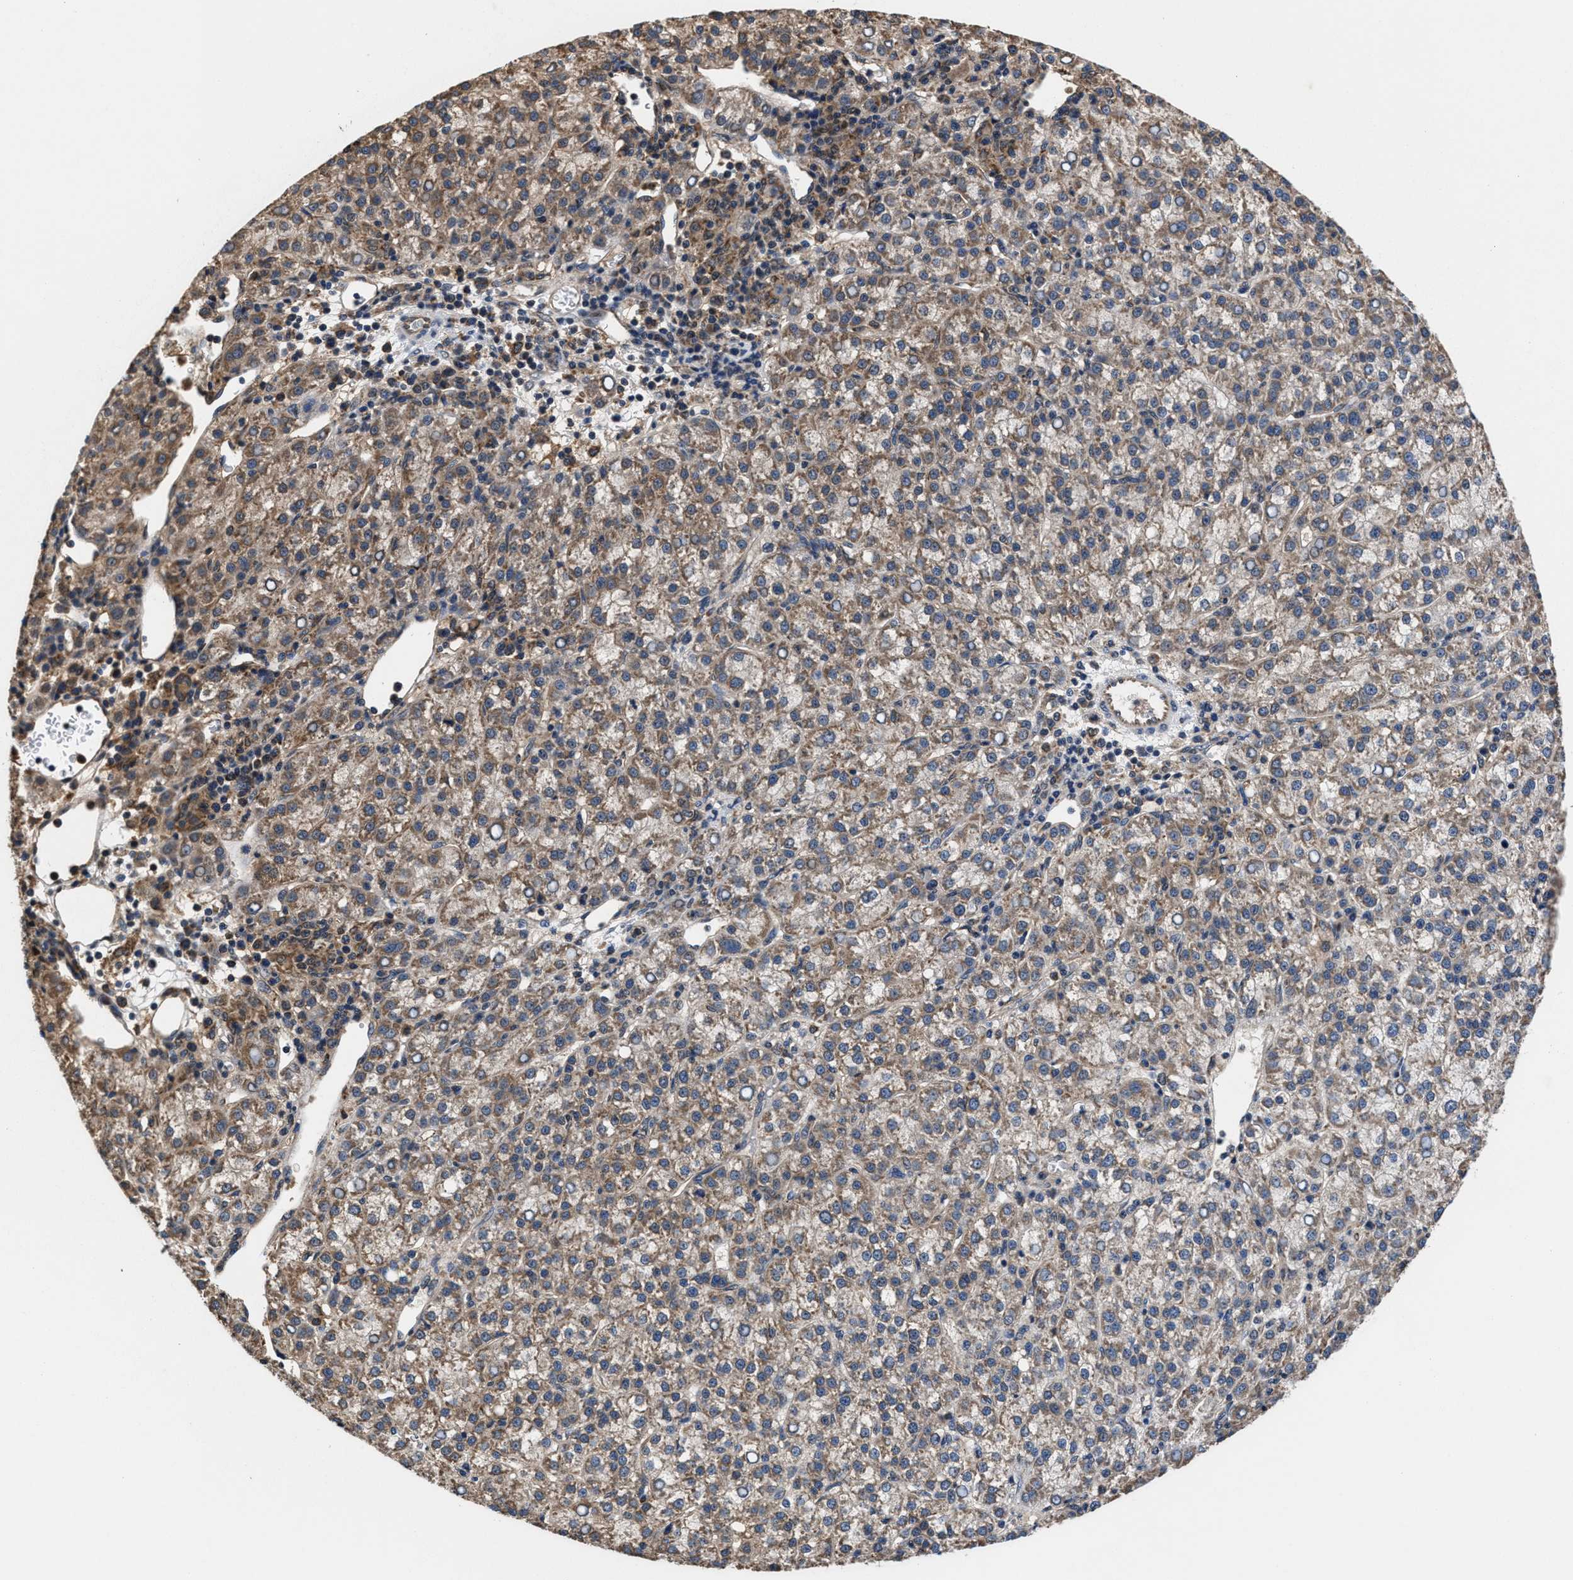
{"staining": {"intensity": "weak", "quantity": ">75%", "location": "cytoplasmic/membranous"}, "tissue": "liver cancer", "cell_type": "Tumor cells", "image_type": "cancer", "snomed": [{"axis": "morphology", "description": "Carcinoma, Hepatocellular, NOS"}, {"axis": "topography", "description": "Liver"}], "caption": "Immunohistochemical staining of human hepatocellular carcinoma (liver) demonstrates low levels of weak cytoplasmic/membranous staining in about >75% of tumor cells.", "gene": "ACLY", "patient": {"sex": "female", "age": 58}}